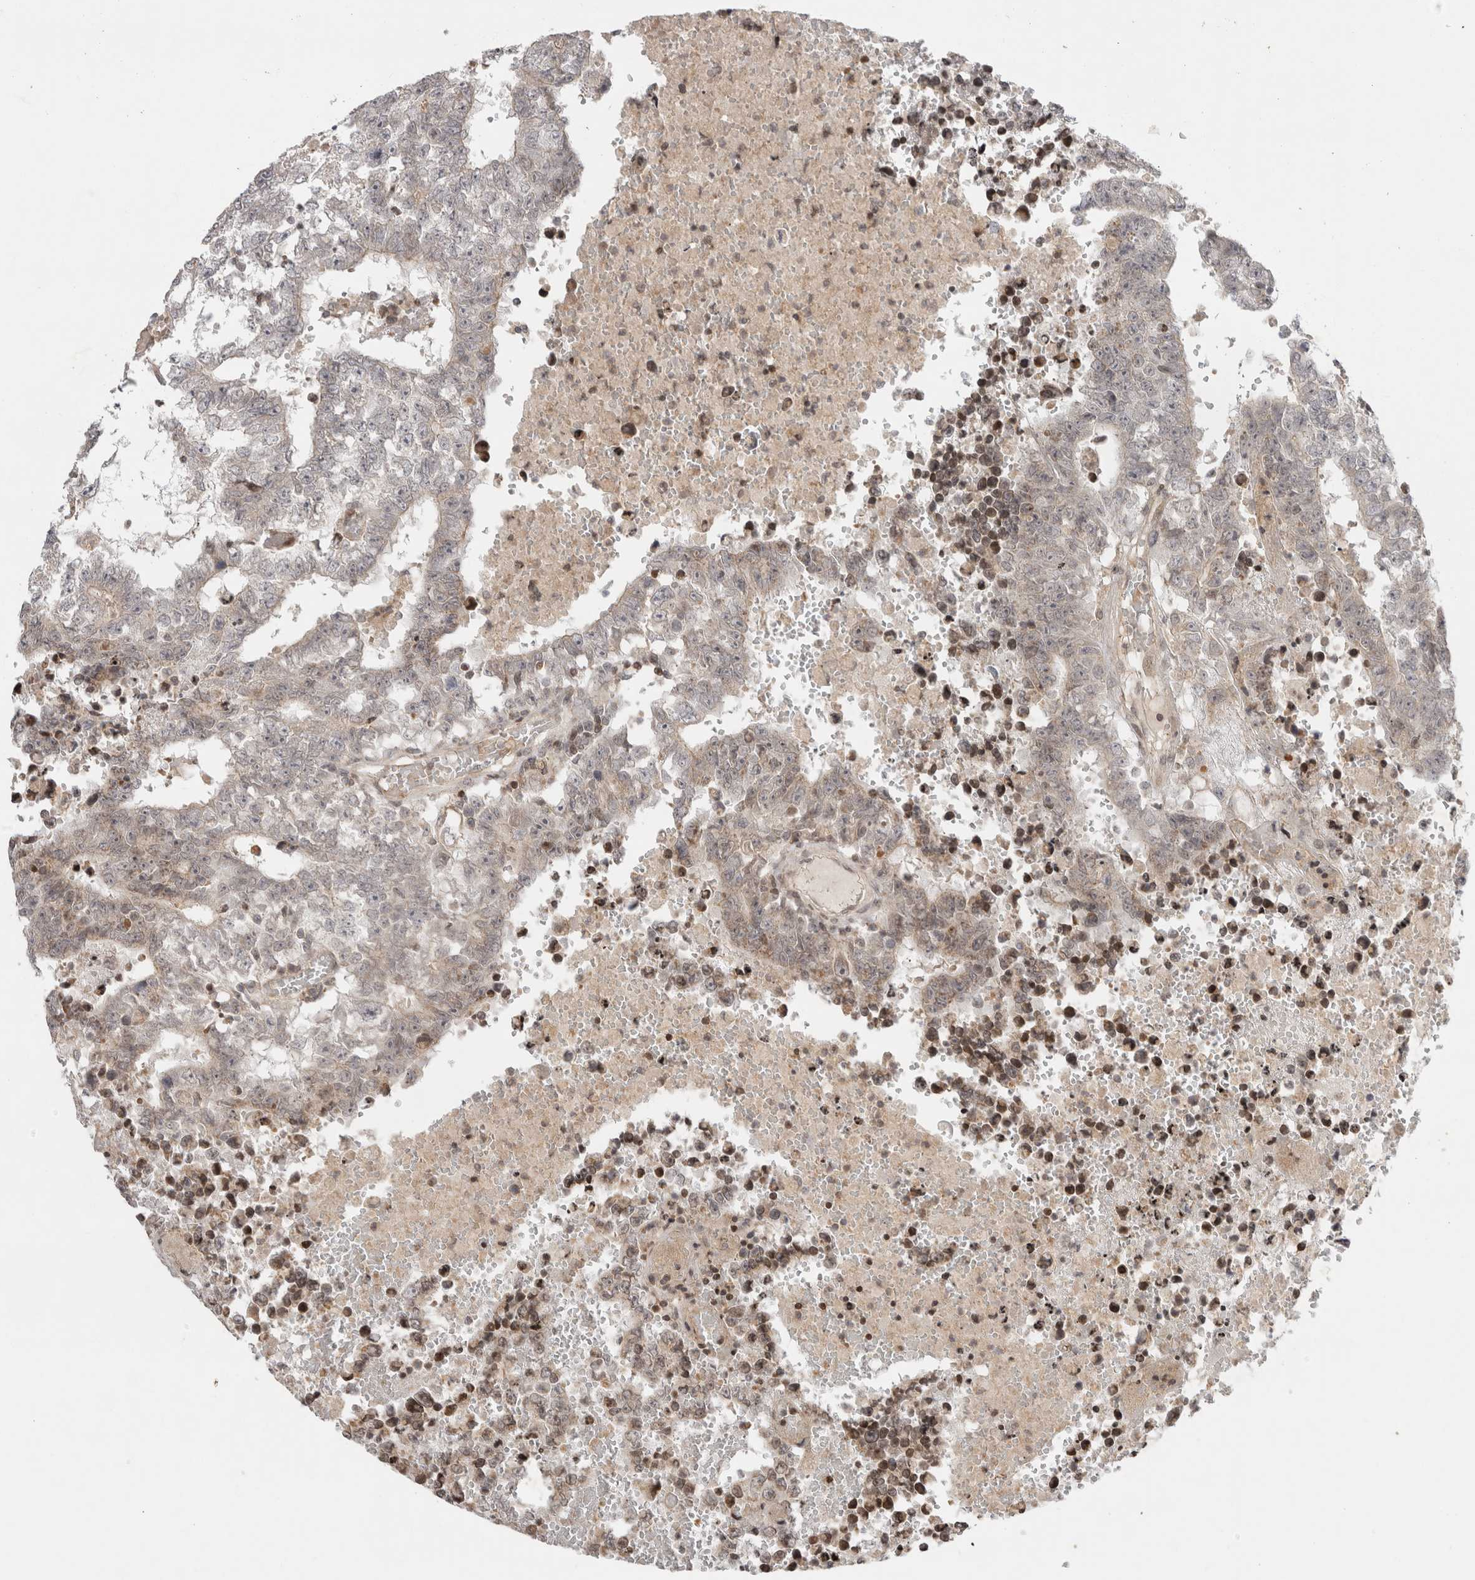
{"staining": {"intensity": "weak", "quantity": "<25%", "location": "nuclear"}, "tissue": "testis cancer", "cell_type": "Tumor cells", "image_type": "cancer", "snomed": [{"axis": "morphology", "description": "Carcinoma, Embryonal, NOS"}, {"axis": "topography", "description": "Testis"}], "caption": "Immunohistochemistry of testis cancer reveals no positivity in tumor cells. Brightfield microscopy of IHC stained with DAB (3,3'-diaminobenzidine) (brown) and hematoxylin (blue), captured at high magnification.", "gene": "EIF2AK1", "patient": {"sex": "male", "age": 25}}